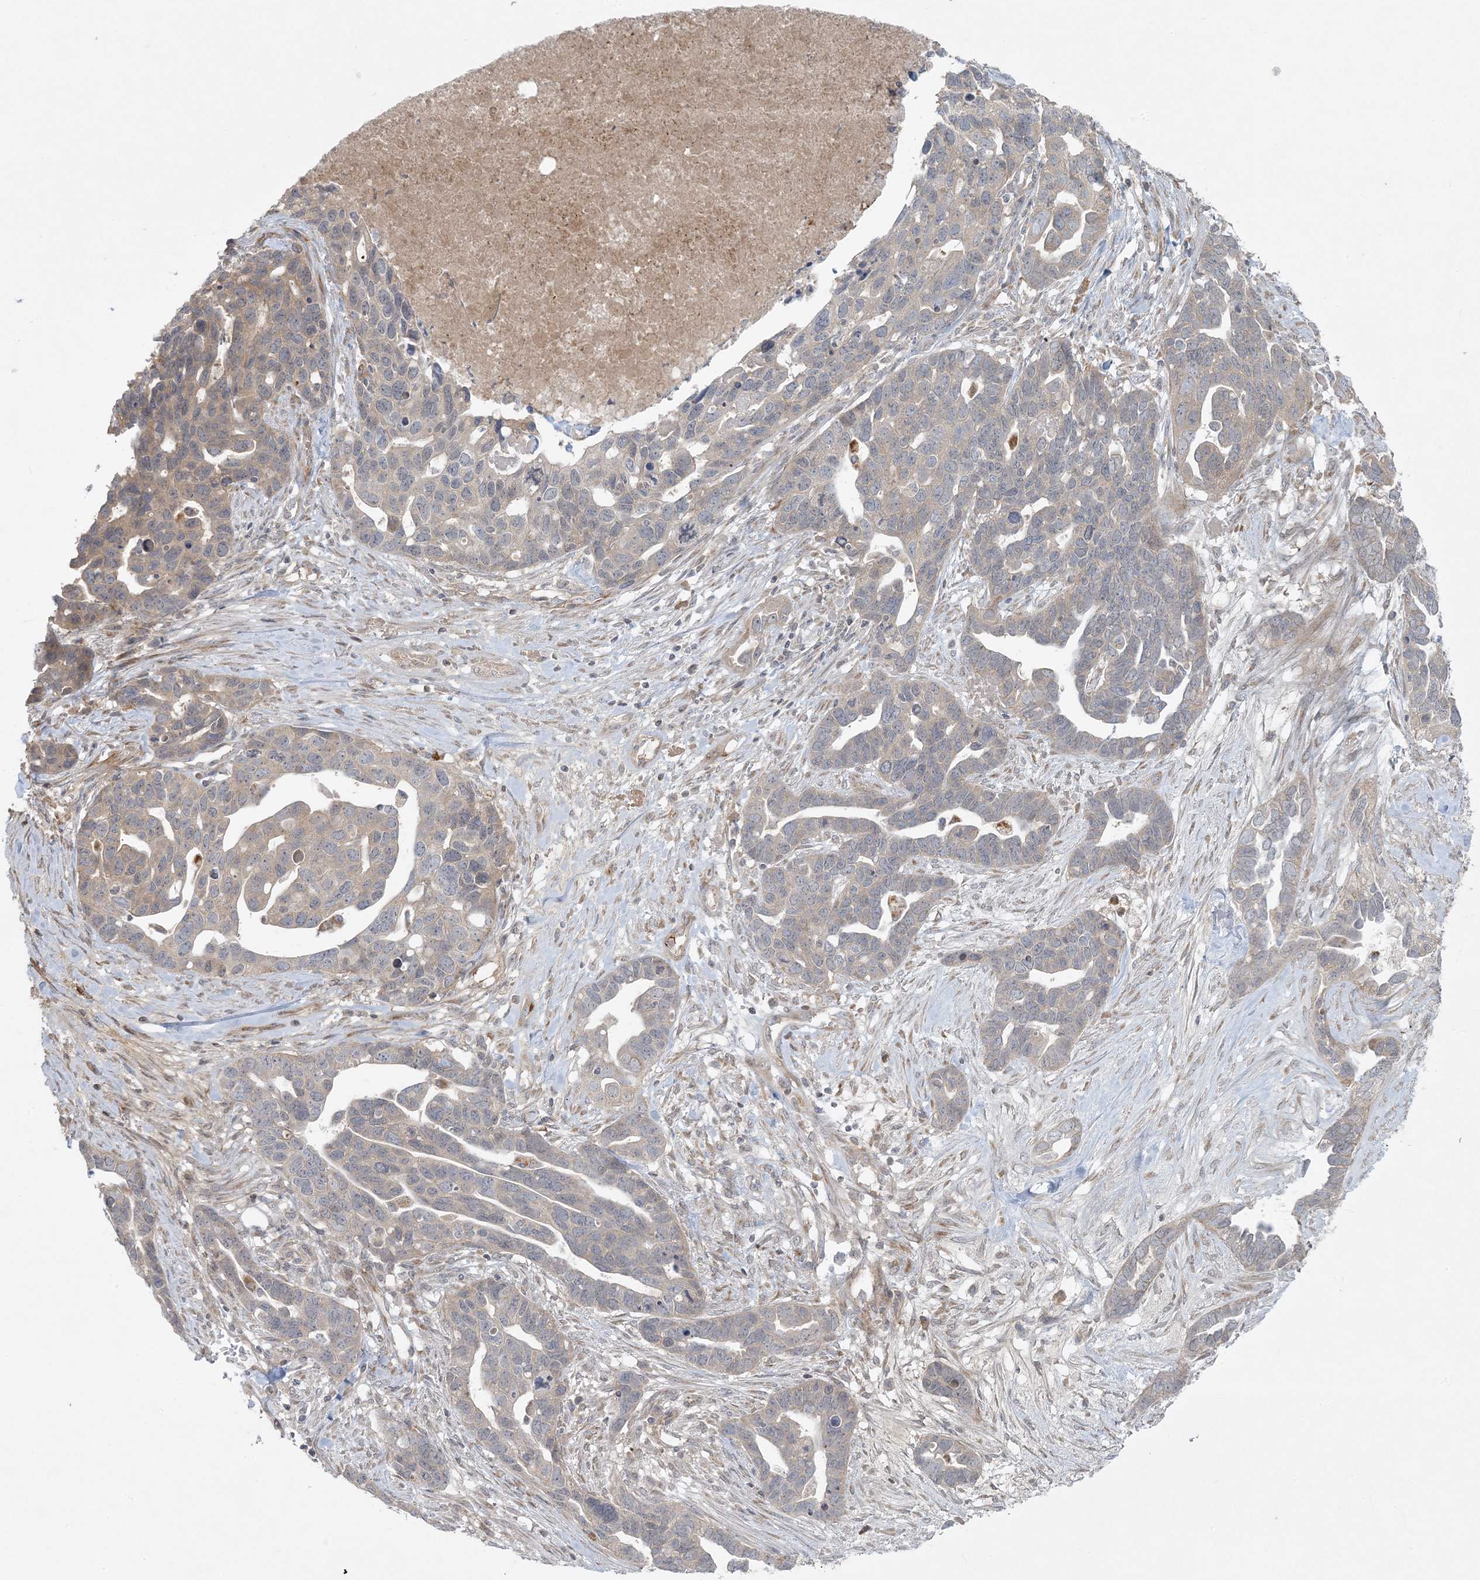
{"staining": {"intensity": "negative", "quantity": "none", "location": "none"}, "tissue": "ovarian cancer", "cell_type": "Tumor cells", "image_type": "cancer", "snomed": [{"axis": "morphology", "description": "Cystadenocarcinoma, serous, NOS"}, {"axis": "topography", "description": "Ovary"}], "caption": "This is a micrograph of IHC staining of ovarian cancer (serous cystadenocarcinoma), which shows no positivity in tumor cells.", "gene": "ZNF263", "patient": {"sex": "female", "age": 54}}